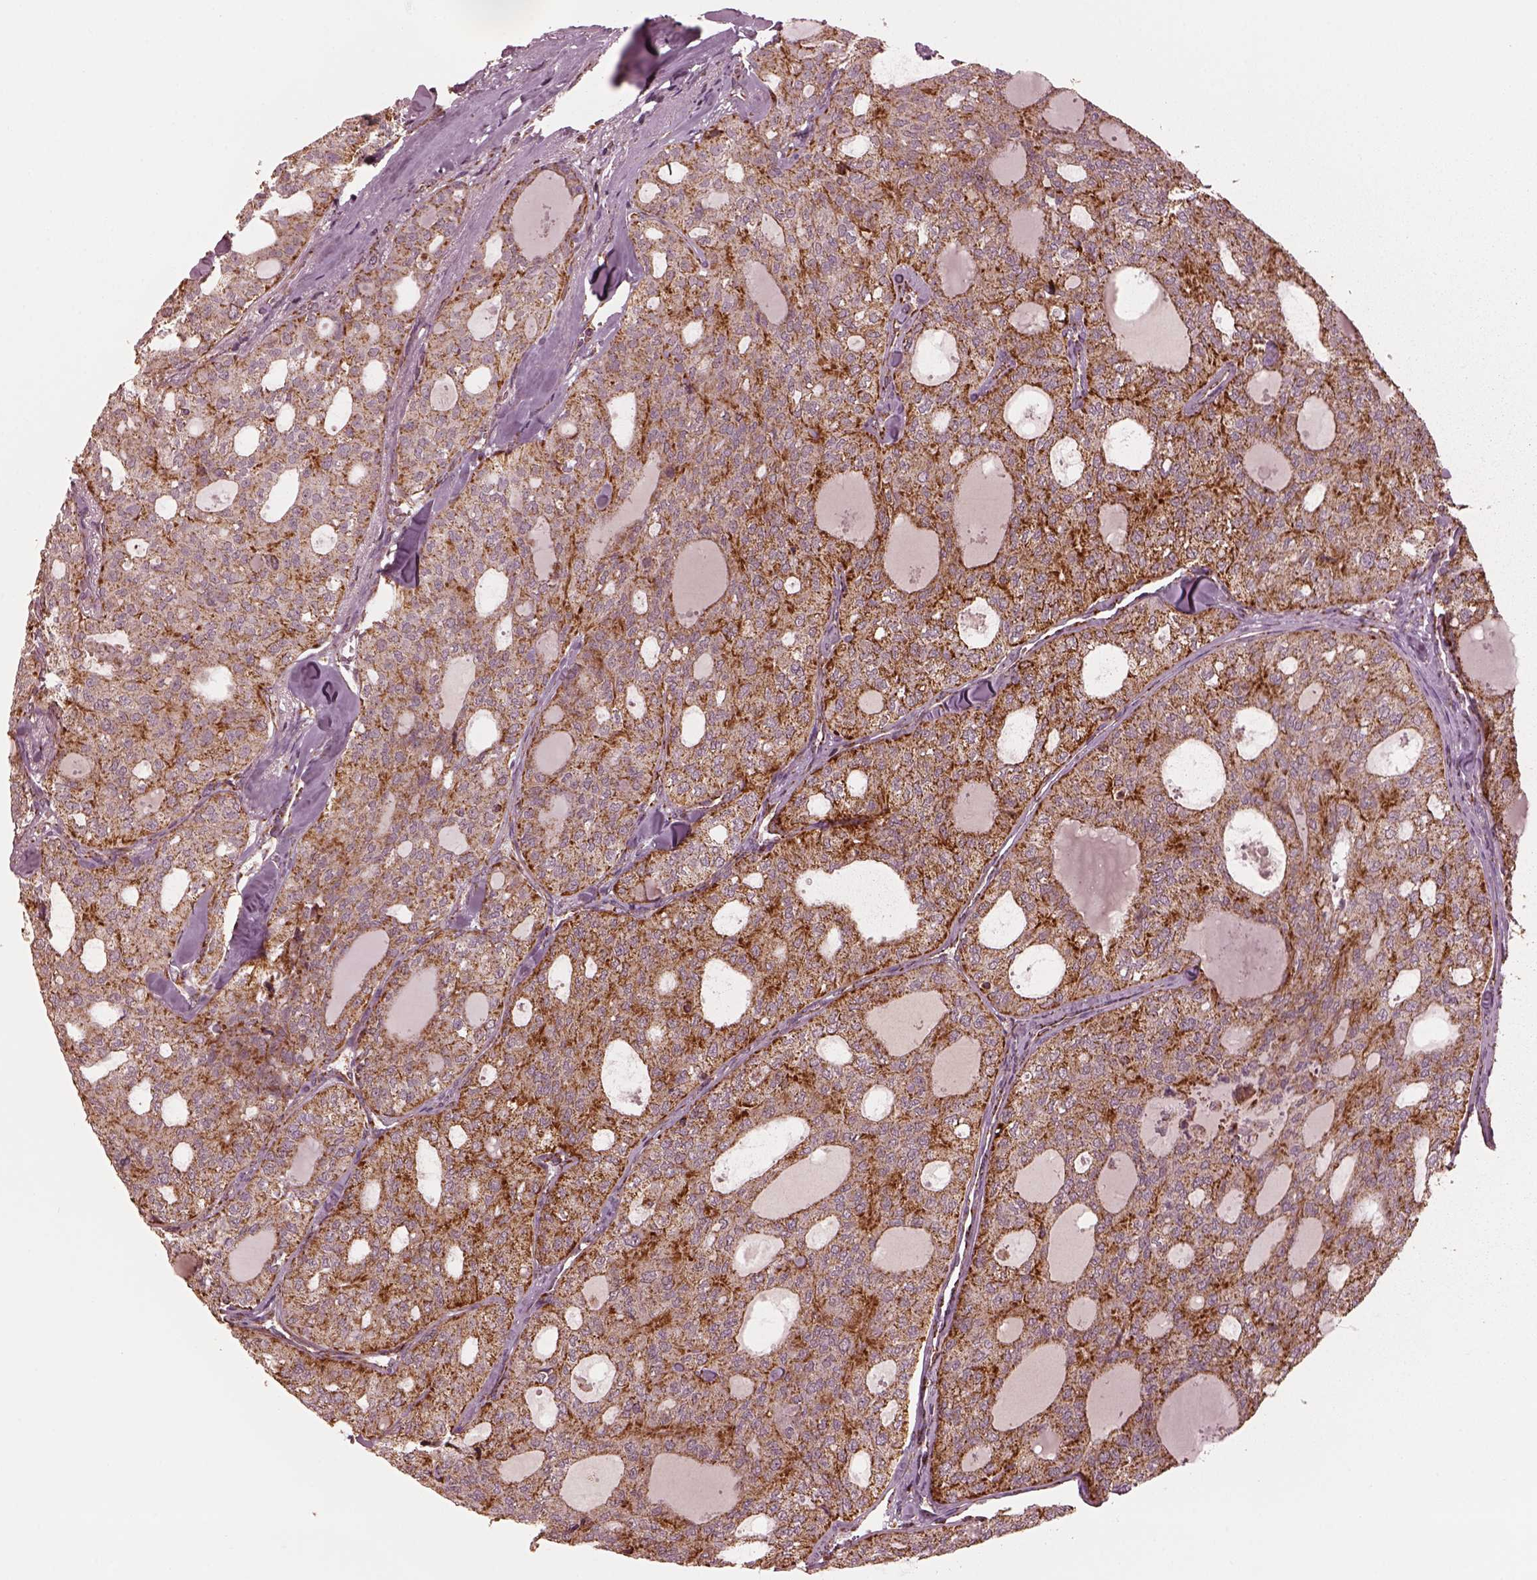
{"staining": {"intensity": "moderate", "quantity": "25%-75%", "location": "cytoplasmic/membranous"}, "tissue": "thyroid cancer", "cell_type": "Tumor cells", "image_type": "cancer", "snomed": [{"axis": "morphology", "description": "Follicular adenoma carcinoma, NOS"}, {"axis": "topography", "description": "Thyroid gland"}], "caption": "Protein staining of thyroid follicular adenoma carcinoma tissue demonstrates moderate cytoplasmic/membranous staining in about 25%-75% of tumor cells. (brown staining indicates protein expression, while blue staining denotes nuclei).", "gene": "NDUFB10", "patient": {"sex": "male", "age": 75}}